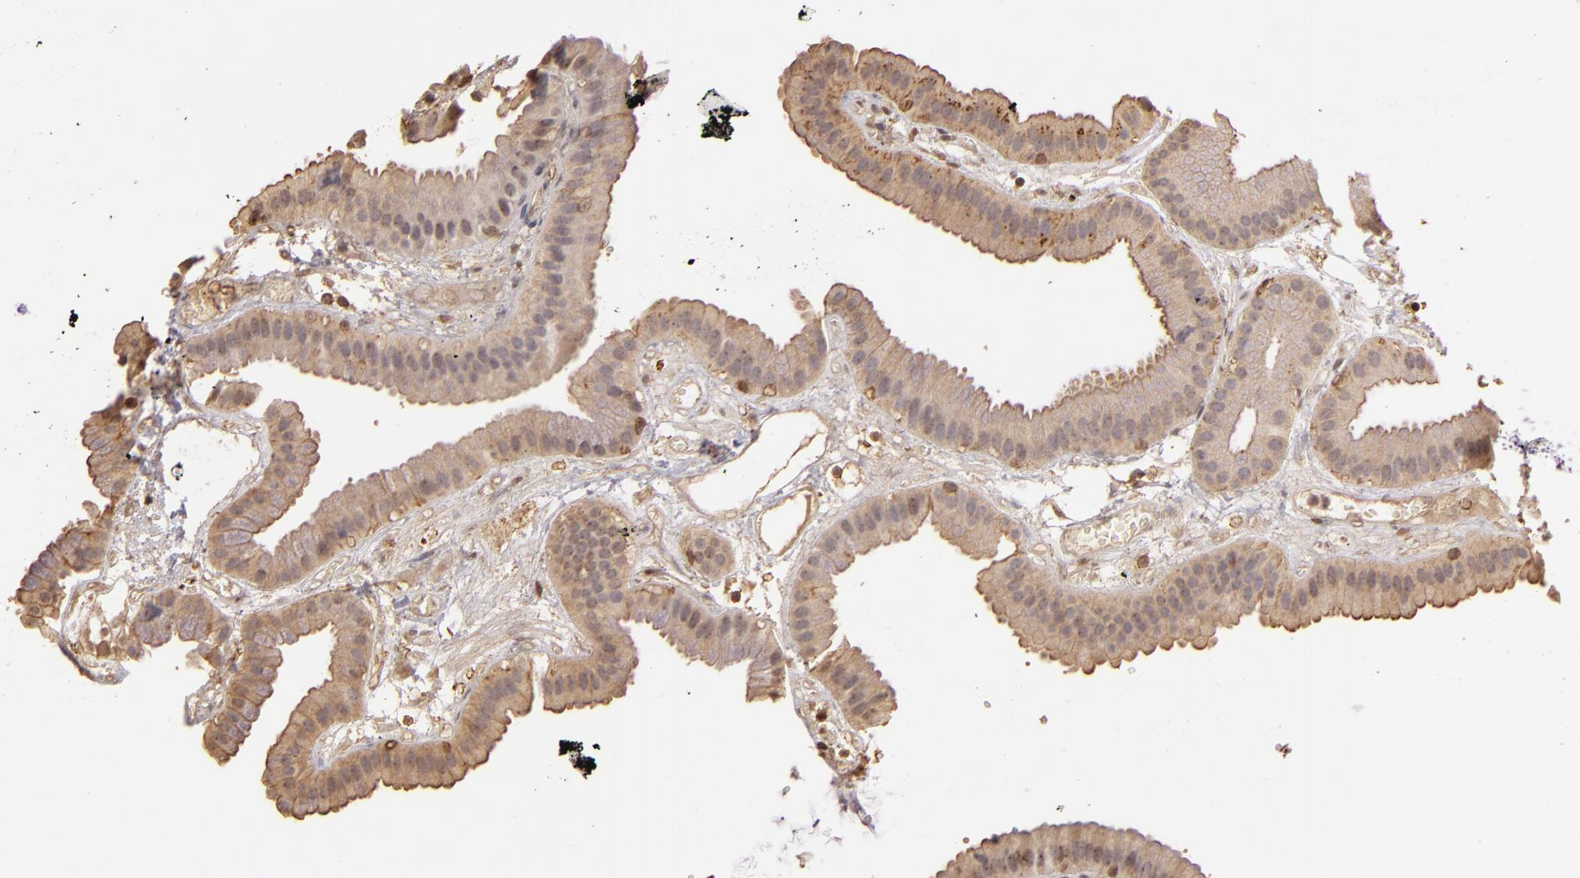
{"staining": {"intensity": "weak", "quantity": ">75%", "location": "cytoplasmic/membranous"}, "tissue": "gallbladder", "cell_type": "Glandular cells", "image_type": "normal", "snomed": [{"axis": "morphology", "description": "Normal tissue, NOS"}, {"axis": "topography", "description": "Gallbladder"}], "caption": "Brown immunohistochemical staining in unremarkable gallbladder reveals weak cytoplasmic/membranous positivity in approximately >75% of glandular cells. (IHC, brightfield microscopy, high magnification).", "gene": "ARPC2", "patient": {"sex": "female", "age": 63}}